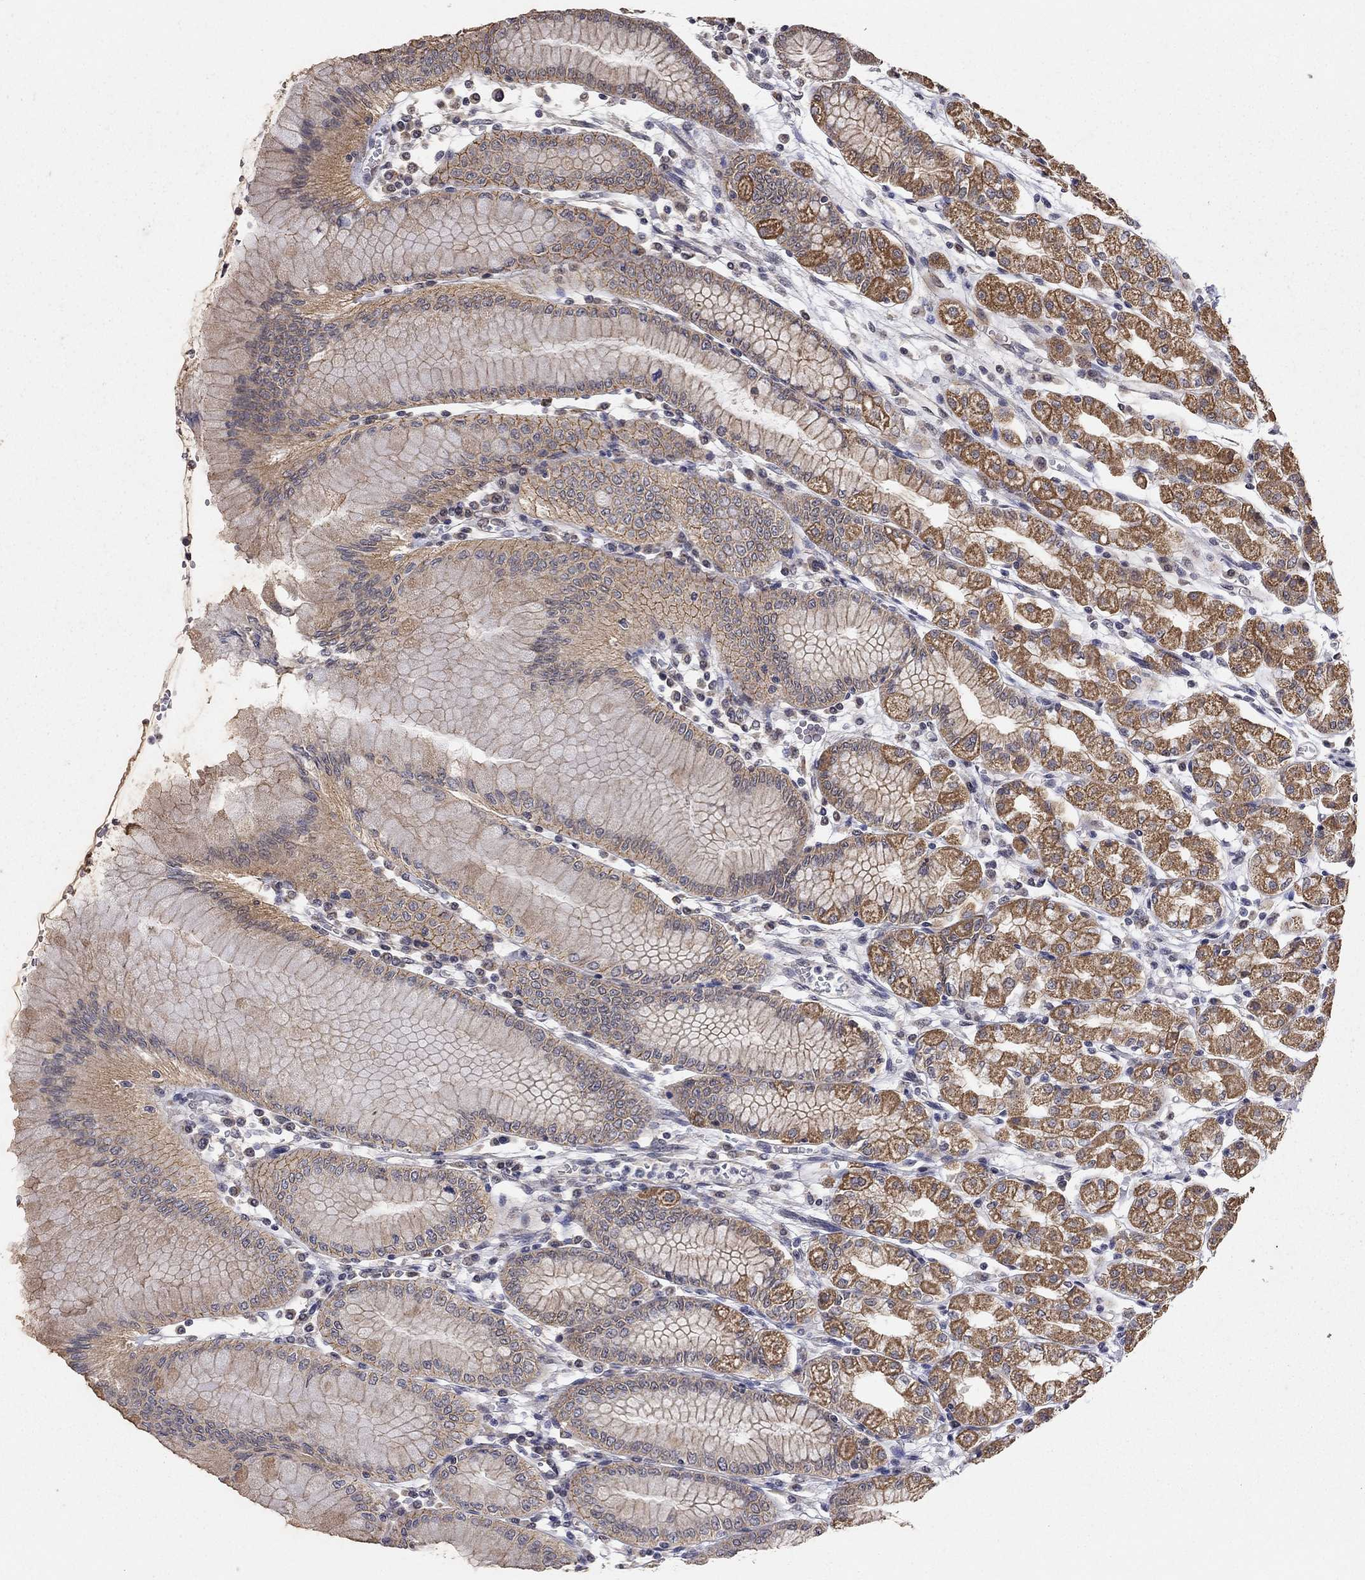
{"staining": {"intensity": "strong", "quantity": "25%-75%", "location": "cytoplasmic/membranous"}, "tissue": "stomach", "cell_type": "Glandular cells", "image_type": "normal", "snomed": [{"axis": "morphology", "description": "Normal tissue, NOS"}, {"axis": "topography", "description": "Skeletal muscle"}, {"axis": "topography", "description": "Stomach"}], "caption": "DAB (3,3'-diaminobenzidine) immunohistochemical staining of unremarkable stomach shows strong cytoplasmic/membranous protein staining in approximately 25%-75% of glandular cells.", "gene": "ANKRA2", "patient": {"sex": "female", "age": 57}}